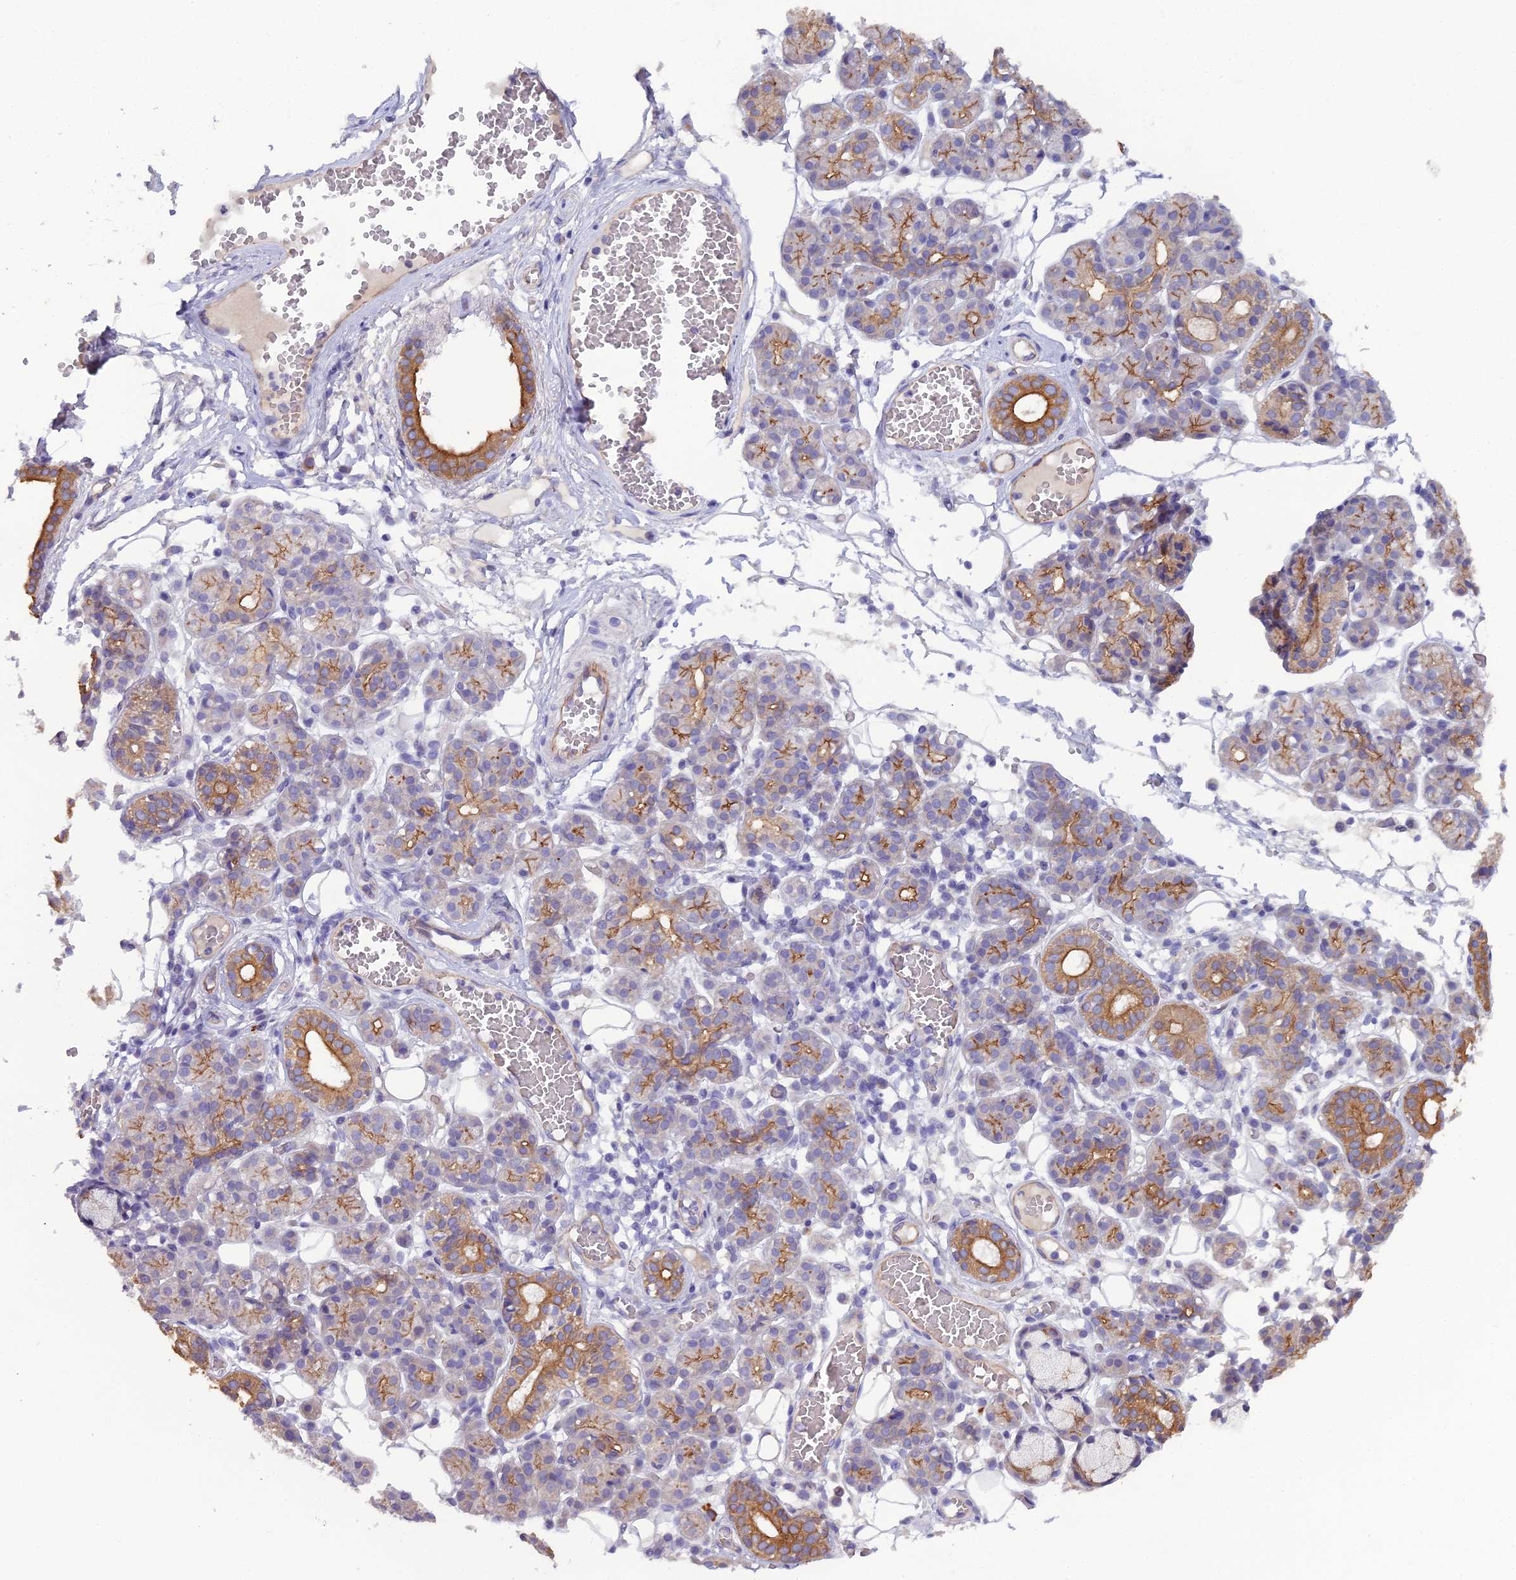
{"staining": {"intensity": "moderate", "quantity": "25%-75%", "location": "cytoplasmic/membranous"}, "tissue": "salivary gland", "cell_type": "Glandular cells", "image_type": "normal", "snomed": [{"axis": "morphology", "description": "Normal tissue, NOS"}, {"axis": "topography", "description": "Salivary gland"}], "caption": "This micrograph displays immunohistochemistry staining of unremarkable human salivary gland, with medium moderate cytoplasmic/membranous expression in approximately 25%-75% of glandular cells.", "gene": "CFAP47", "patient": {"sex": "male", "age": 63}}